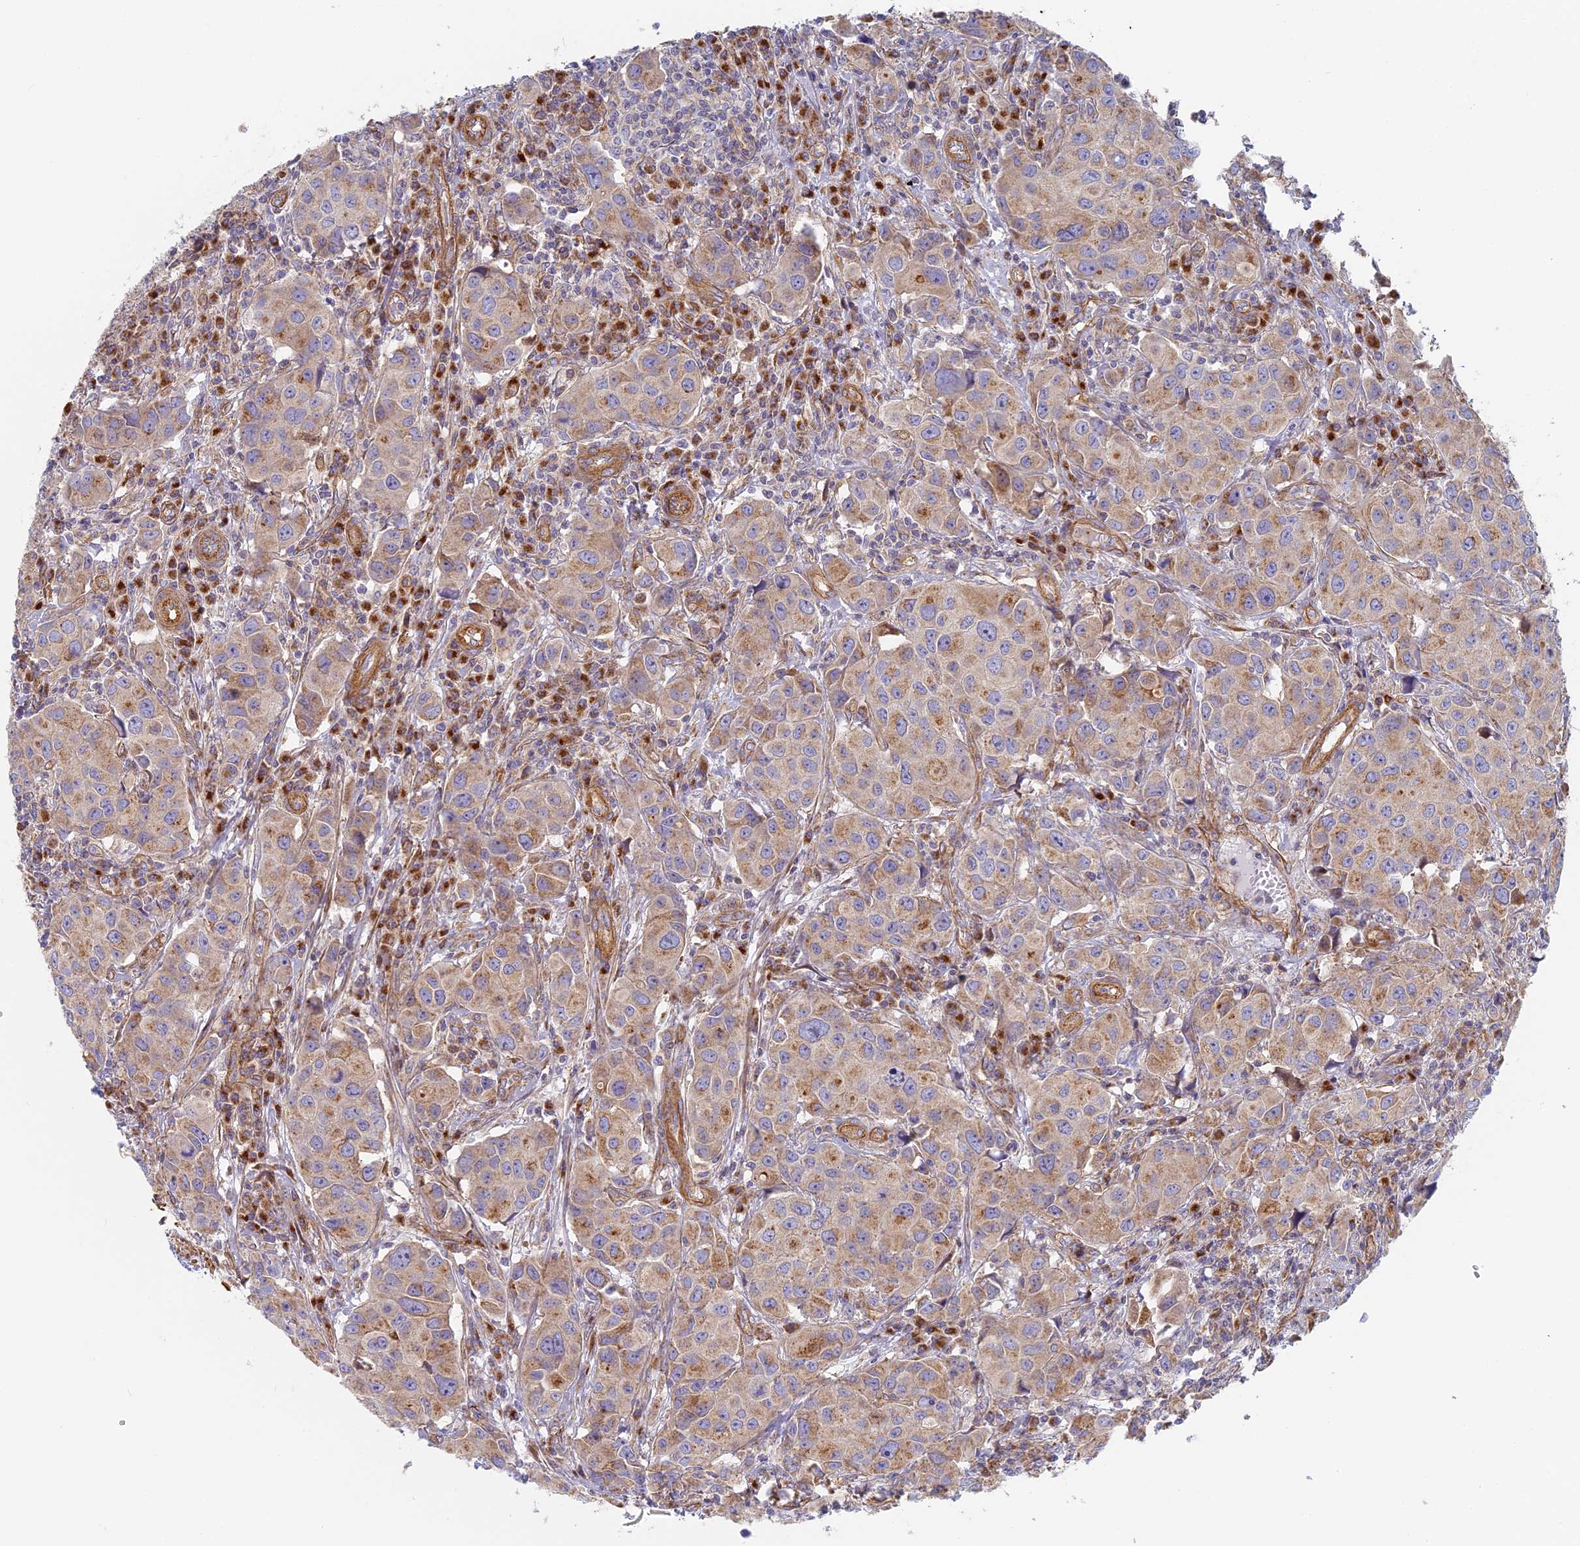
{"staining": {"intensity": "moderate", "quantity": "<25%", "location": "cytoplasmic/membranous"}, "tissue": "urothelial cancer", "cell_type": "Tumor cells", "image_type": "cancer", "snomed": [{"axis": "morphology", "description": "Urothelial carcinoma, High grade"}, {"axis": "topography", "description": "Urinary bladder"}], "caption": "Tumor cells display low levels of moderate cytoplasmic/membranous staining in approximately <25% of cells in urothelial cancer. (Stains: DAB in brown, nuclei in blue, Microscopy: brightfield microscopy at high magnification).", "gene": "DDA1", "patient": {"sex": "female", "age": 75}}